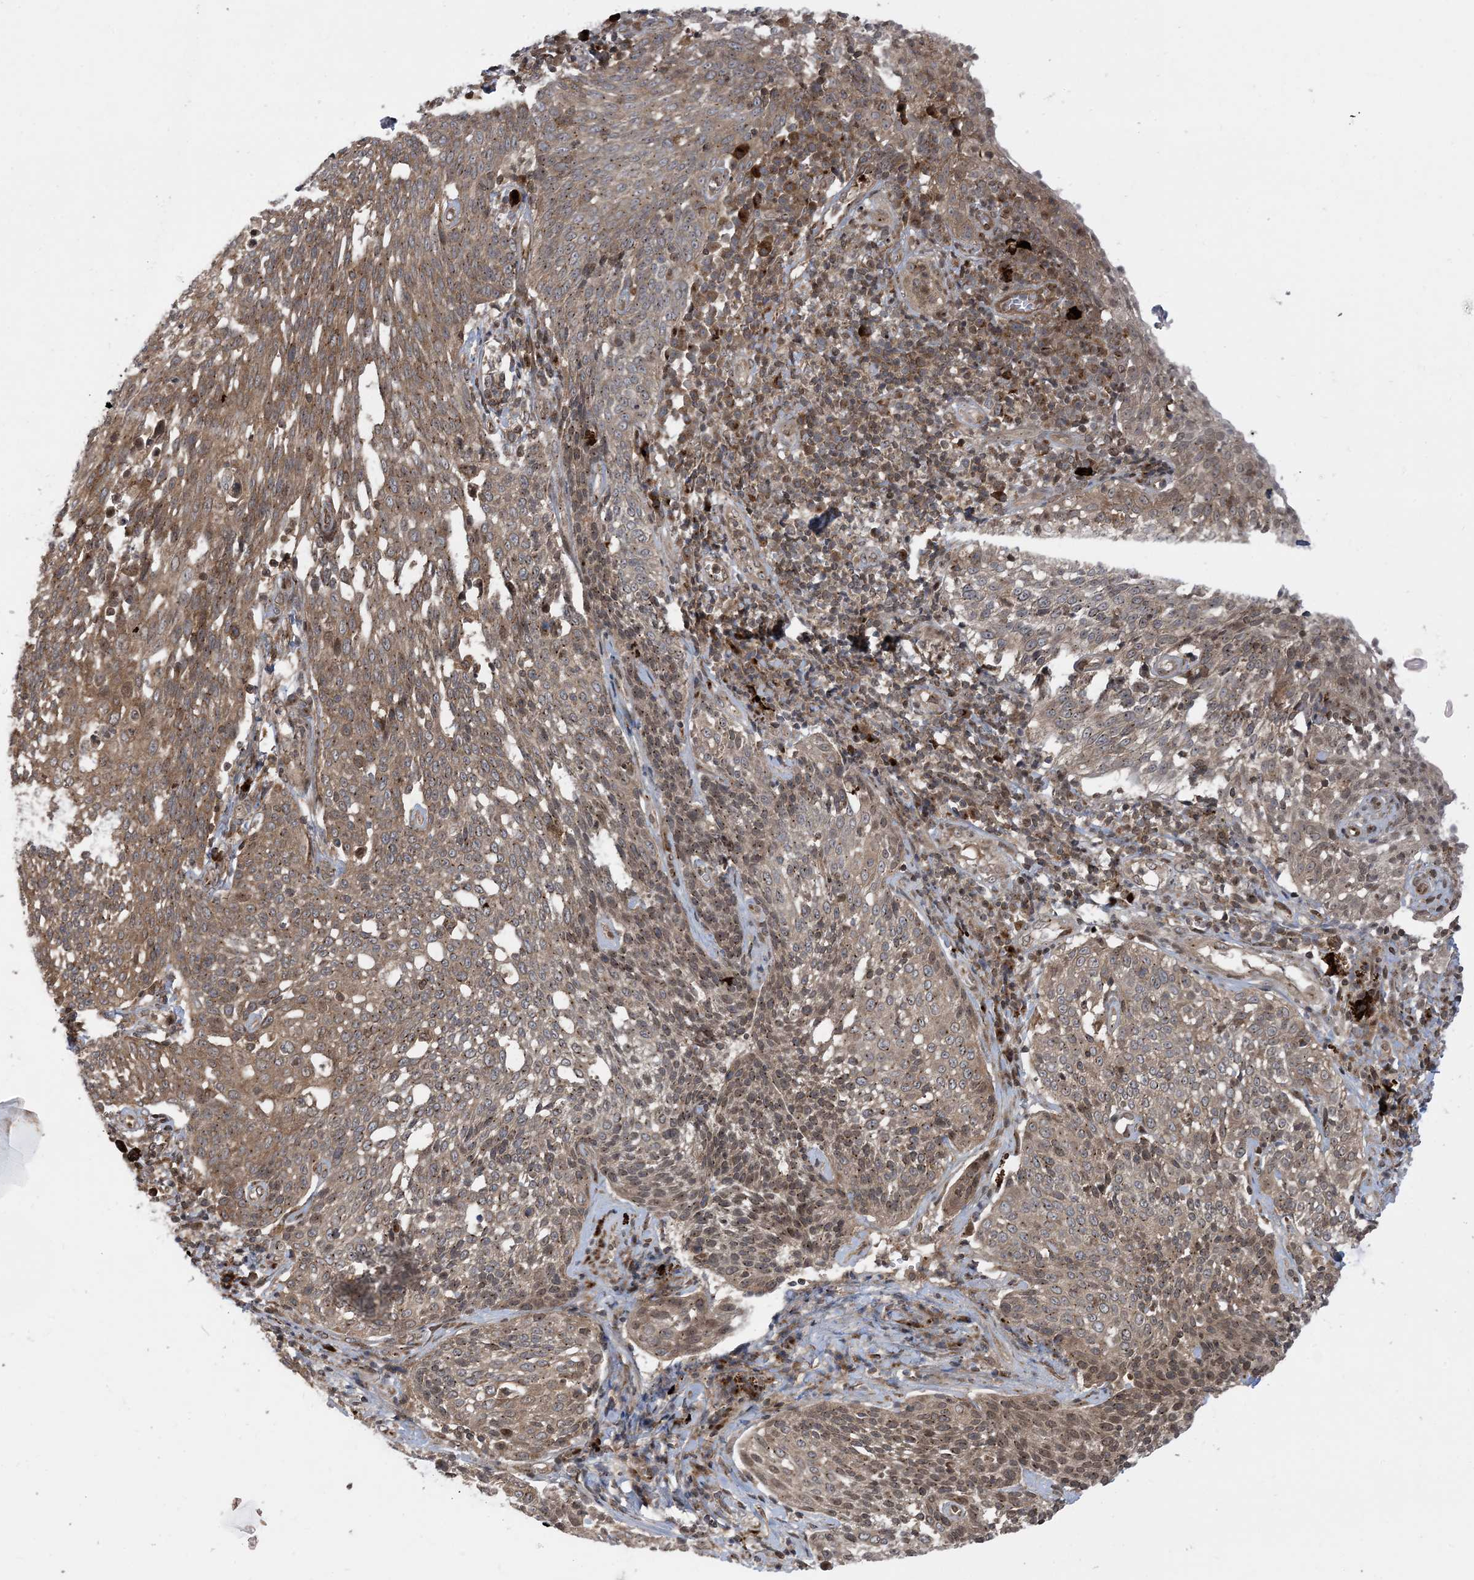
{"staining": {"intensity": "moderate", "quantity": ">75%", "location": "cytoplasmic/membranous"}, "tissue": "cervical cancer", "cell_type": "Tumor cells", "image_type": "cancer", "snomed": [{"axis": "morphology", "description": "Squamous cell carcinoma, NOS"}, {"axis": "topography", "description": "Cervix"}], "caption": "Immunohistochemical staining of human squamous cell carcinoma (cervical) demonstrates medium levels of moderate cytoplasmic/membranous protein positivity in about >75% of tumor cells. (DAB (3,3'-diaminobenzidine) IHC, brown staining for protein, blue staining for nuclei).", "gene": "CASP4", "patient": {"sex": "female", "age": 34}}